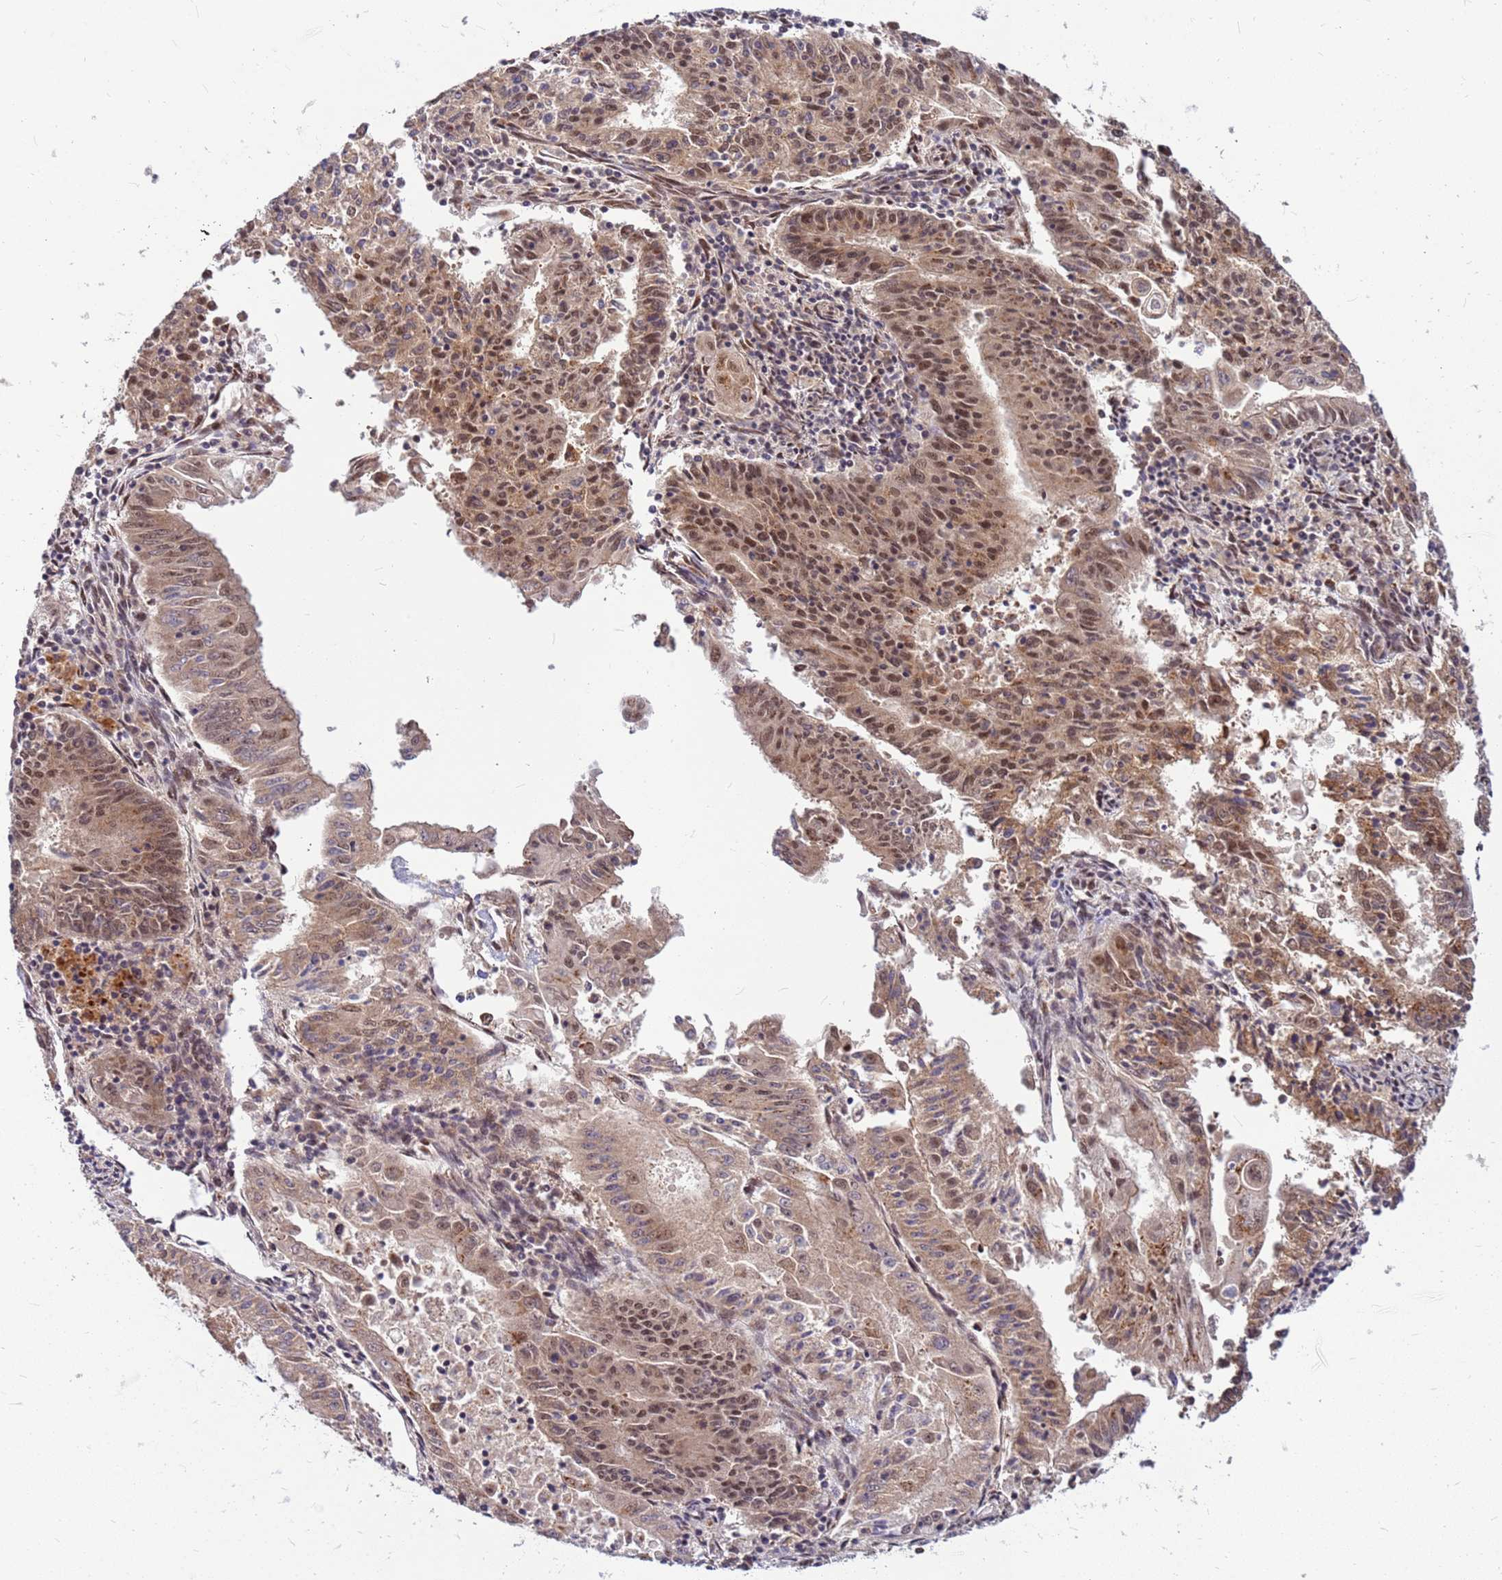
{"staining": {"intensity": "moderate", "quantity": ">75%", "location": "cytoplasmic/membranous,nuclear"}, "tissue": "endometrial cancer", "cell_type": "Tumor cells", "image_type": "cancer", "snomed": [{"axis": "morphology", "description": "Adenocarcinoma, NOS"}, {"axis": "topography", "description": "Endometrium"}], "caption": "An immunohistochemistry histopathology image of tumor tissue is shown. Protein staining in brown shows moderate cytoplasmic/membranous and nuclear positivity in adenocarcinoma (endometrial) within tumor cells.", "gene": "NCBP2", "patient": {"sex": "female", "age": 59}}